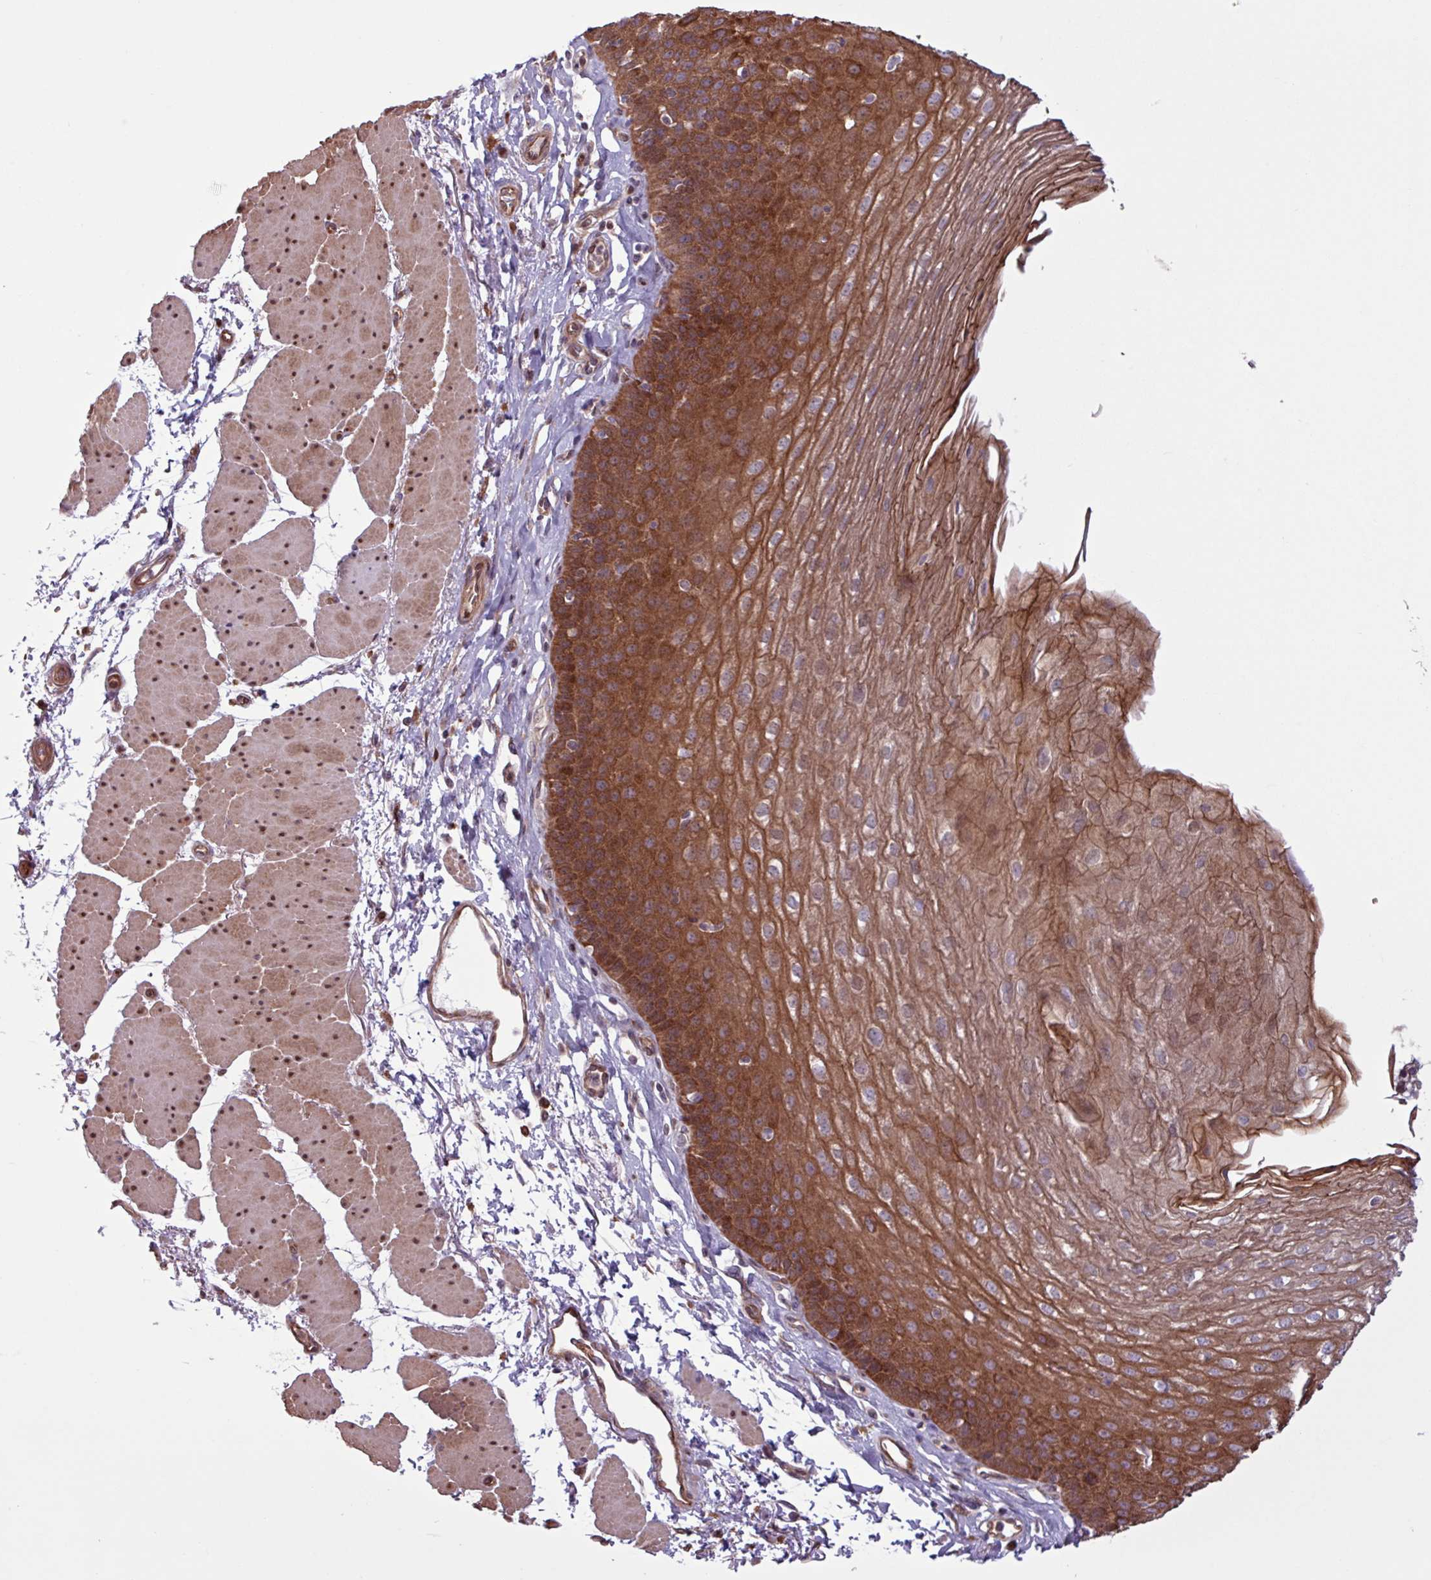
{"staining": {"intensity": "strong", "quantity": ">75%", "location": "cytoplasmic/membranous"}, "tissue": "esophagus", "cell_type": "Squamous epithelial cells", "image_type": "normal", "snomed": [{"axis": "morphology", "description": "Normal tissue, NOS"}, {"axis": "topography", "description": "Esophagus"}], "caption": "This is a histology image of immunohistochemistry staining of normal esophagus, which shows strong expression in the cytoplasmic/membranous of squamous epithelial cells.", "gene": "PDPR", "patient": {"sex": "female", "age": 81}}